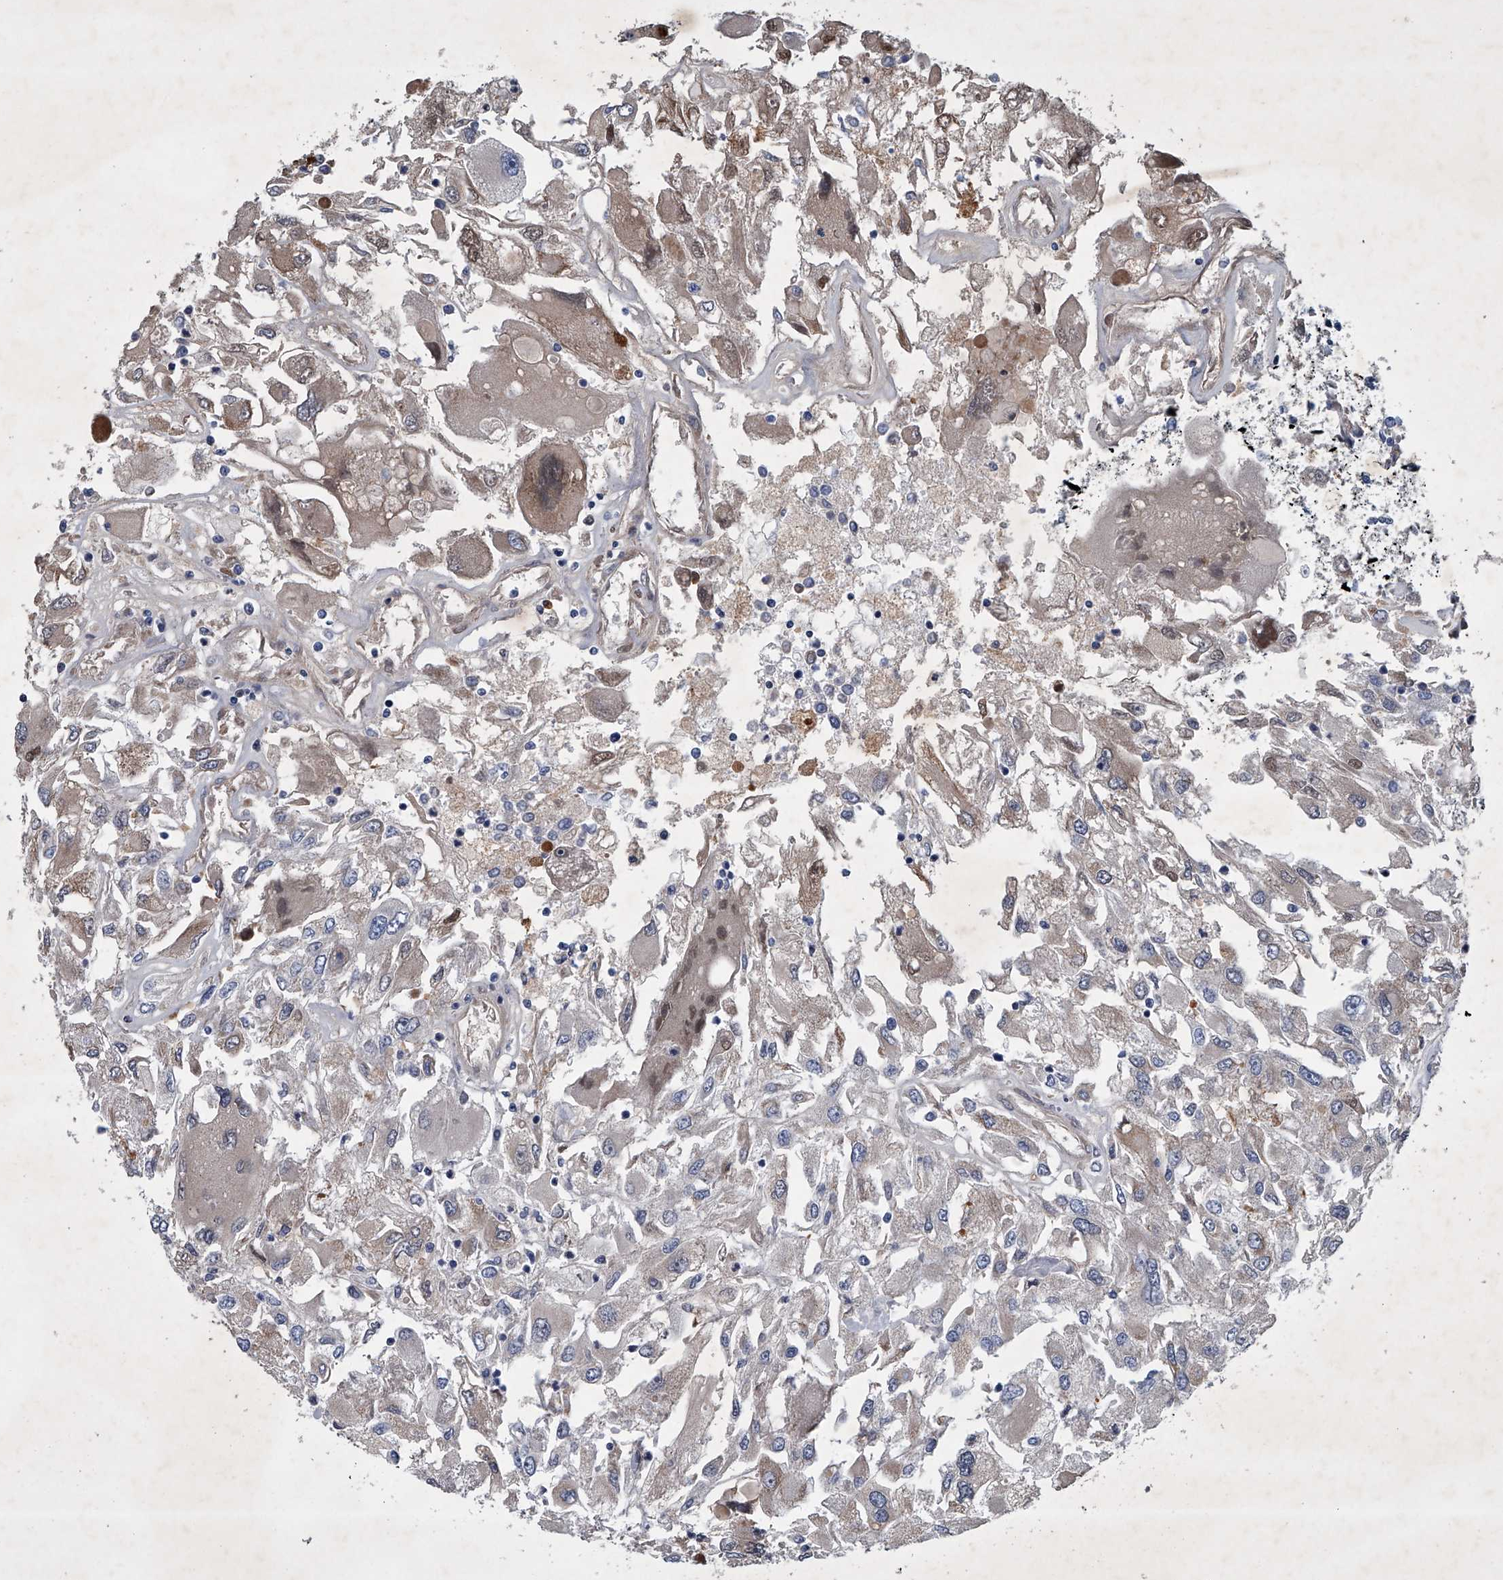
{"staining": {"intensity": "weak", "quantity": "<25%", "location": "cytoplasmic/membranous,nuclear"}, "tissue": "renal cancer", "cell_type": "Tumor cells", "image_type": "cancer", "snomed": [{"axis": "morphology", "description": "Adenocarcinoma, NOS"}, {"axis": "topography", "description": "Kidney"}], "caption": "Immunohistochemical staining of renal adenocarcinoma reveals no significant staining in tumor cells.", "gene": "ABCG1", "patient": {"sex": "female", "age": 52}}